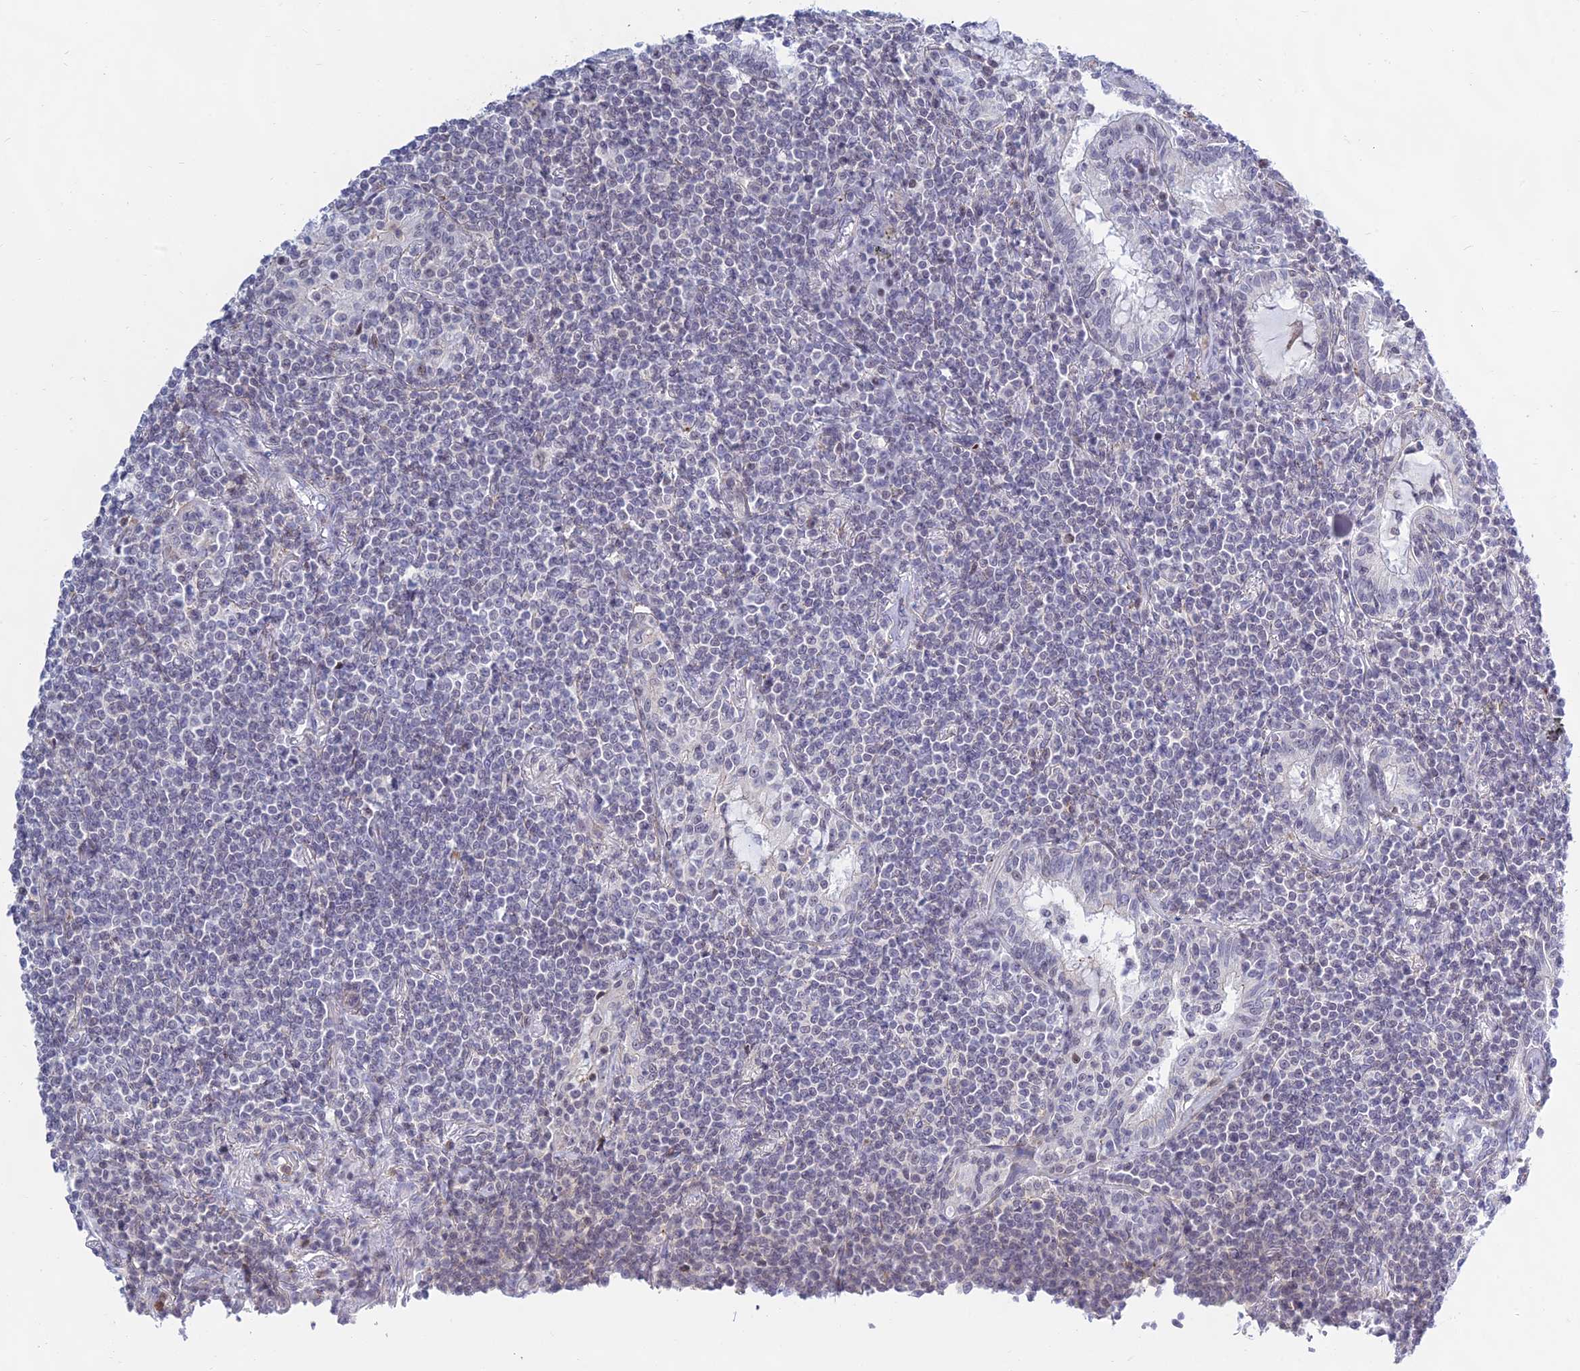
{"staining": {"intensity": "negative", "quantity": "none", "location": "none"}, "tissue": "lymphoma", "cell_type": "Tumor cells", "image_type": "cancer", "snomed": [{"axis": "morphology", "description": "Malignant lymphoma, non-Hodgkin's type, Low grade"}, {"axis": "topography", "description": "Lung"}], "caption": "DAB immunohistochemical staining of human low-grade malignant lymphoma, non-Hodgkin's type demonstrates no significant positivity in tumor cells.", "gene": "KRR1", "patient": {"sex": "female", "age": 71}}